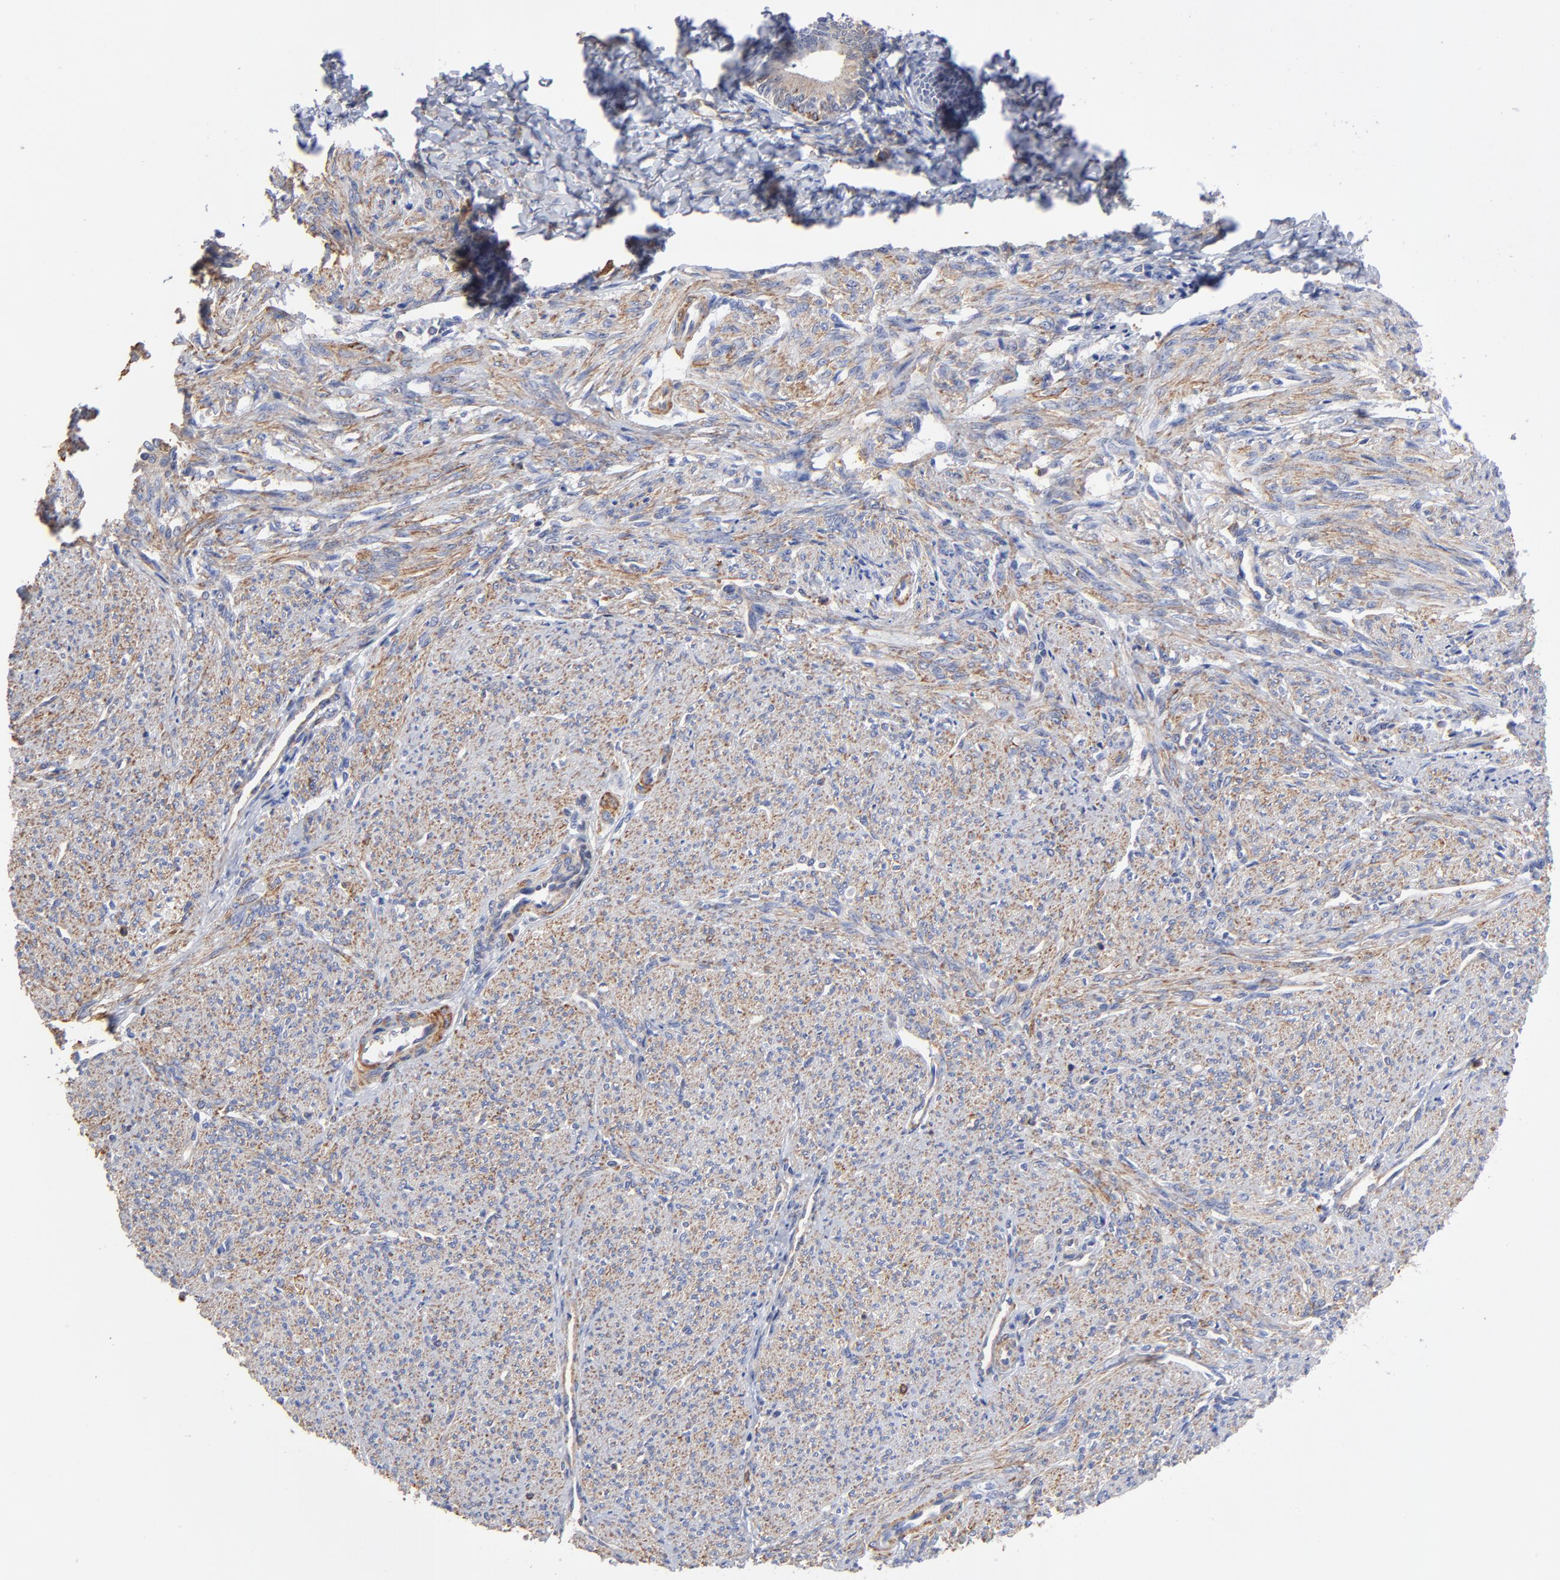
{"staining": {"intensity": "moderate", "quantity": ">75%", "location": "cytoplasmic/membranous"}, "tissue": "smooth muscle", "cell_type": "Smooth muscle cells", "image_type": "normal", "snomed": [{"axis": "morphology", "description": "Normal tissue, NOS"}, {"axis": "topography", "description": "Smooth muscle"}], "caption": "IHC of unremarkable smooth muscle shows medium levels of moderate cytoplasmic/membranous positivity in approximately >75% of smooth muscle cells.", "gene": "ASL", "patient": {"sex": "female", "age": 65}}